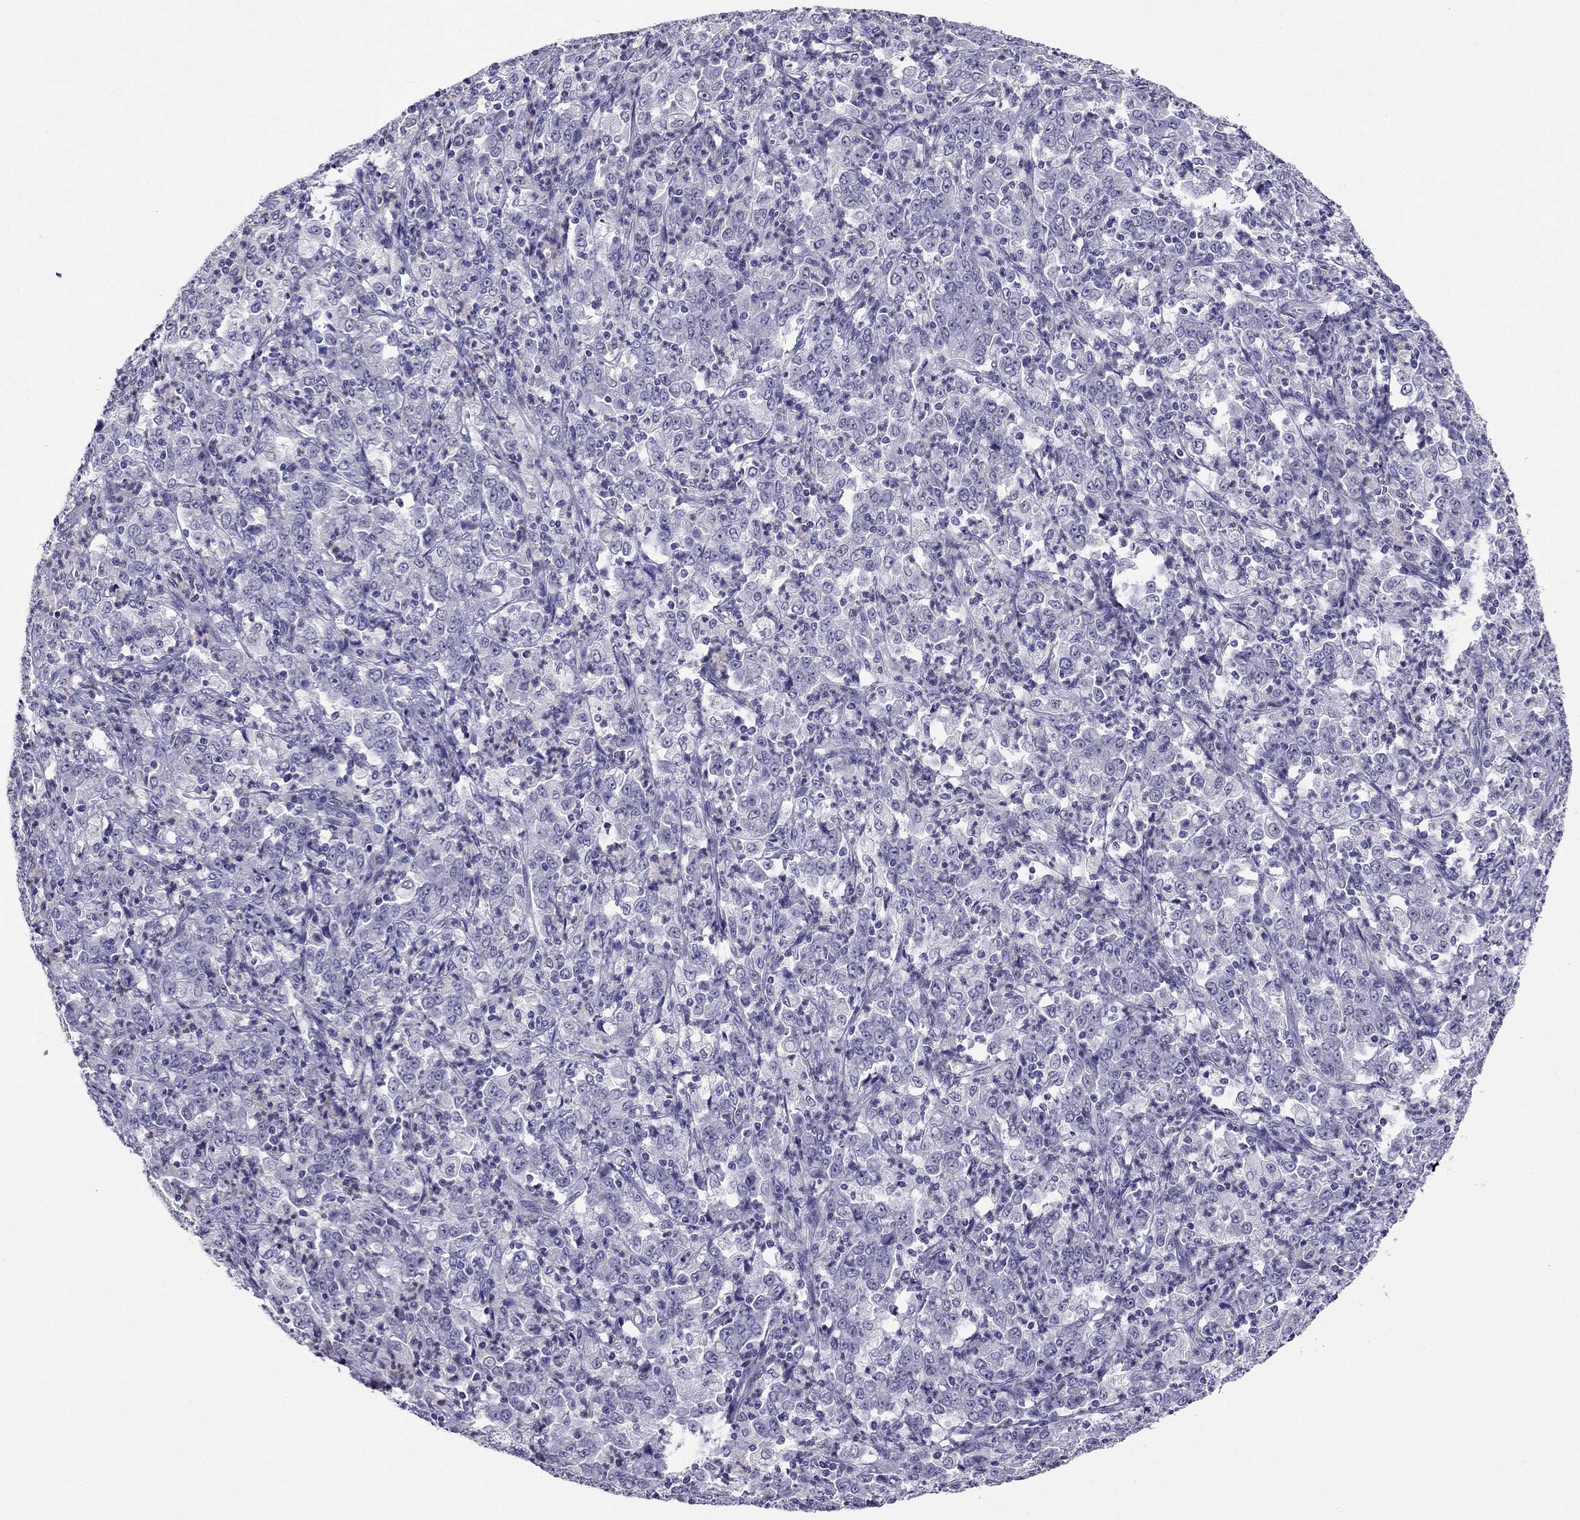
{"staining": {"intensity": "negative", "quantity": "none", "location": "none"}, "tissue": "stomach cancer", "cell_type": "Tumor cells", "image_type": "cancer", "snomed": [{"axis": "morphology", "description": "Adenocarcinoma, NOS"}, {"axis": "topography", "description": "Stomach, lower"}], "caption": "The histopathology image exhibits no staining of tumor cells in stomach cancer.", "gene": "CROCC2", "patient": {"sex": "female", "age": 71}}